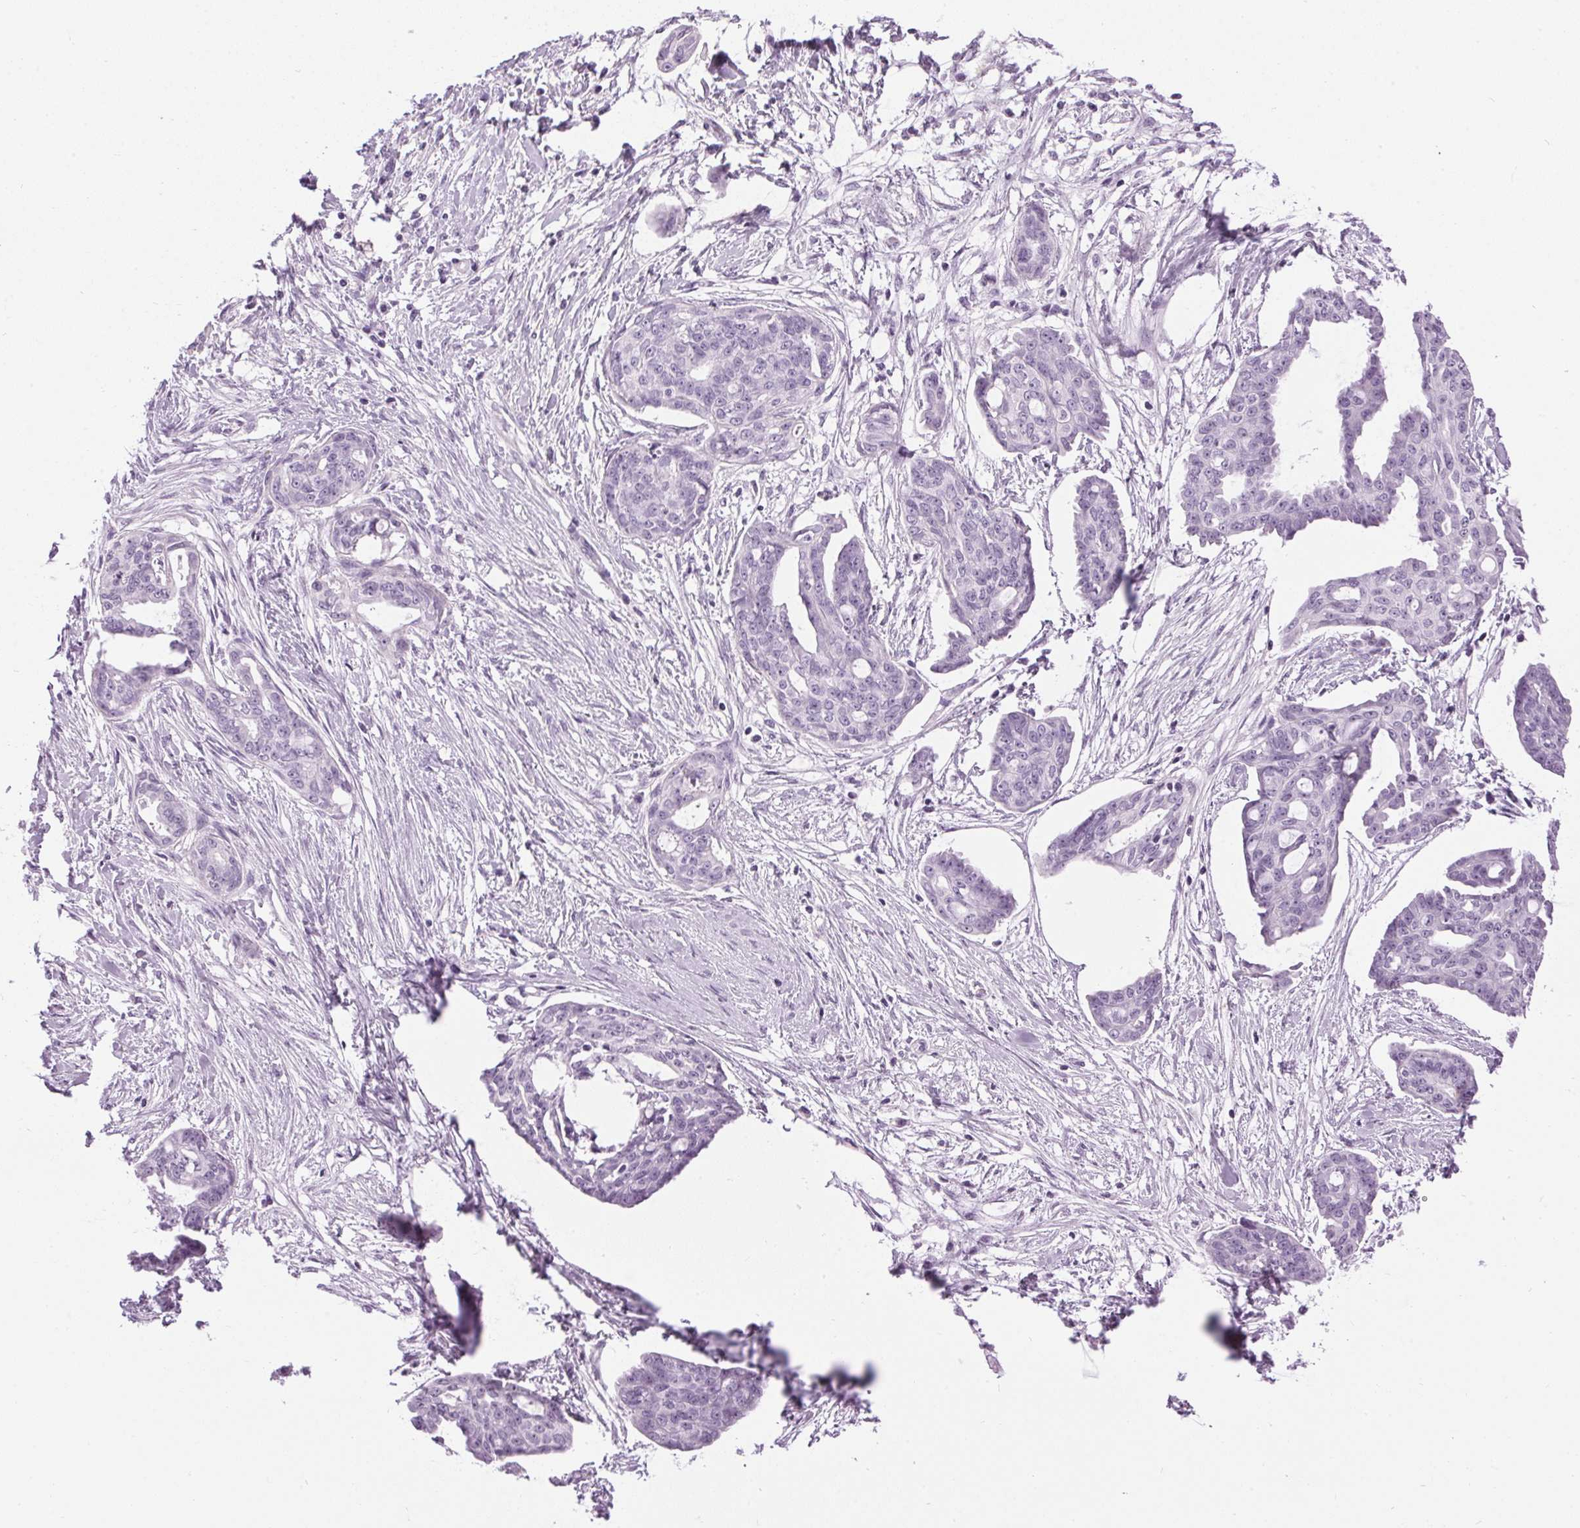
{"staining": {"intensity": "negative", "quantity": "none", "location": "none"}, "tissue": "ovarian cancer", "cell_type": "Tumor cells", "image_type": "cancer", "snomed": [{"axis": "morphology", "description": "Cystadenocarcinoma, serous, NOS"}, {"axis": "topography", "description": "Ovary"}], "caption": "Immunohistochemical staining of human ovarian serous cystadenocarcinoma demonstrates no significant staining in tumor cells. (DAB (3,3'-diaminobenzidine) immunohistochemistry (IHC) with hematoxylin counter stain).", "gene": "SP7", "patient": {"sex": "female", "age": 71}}